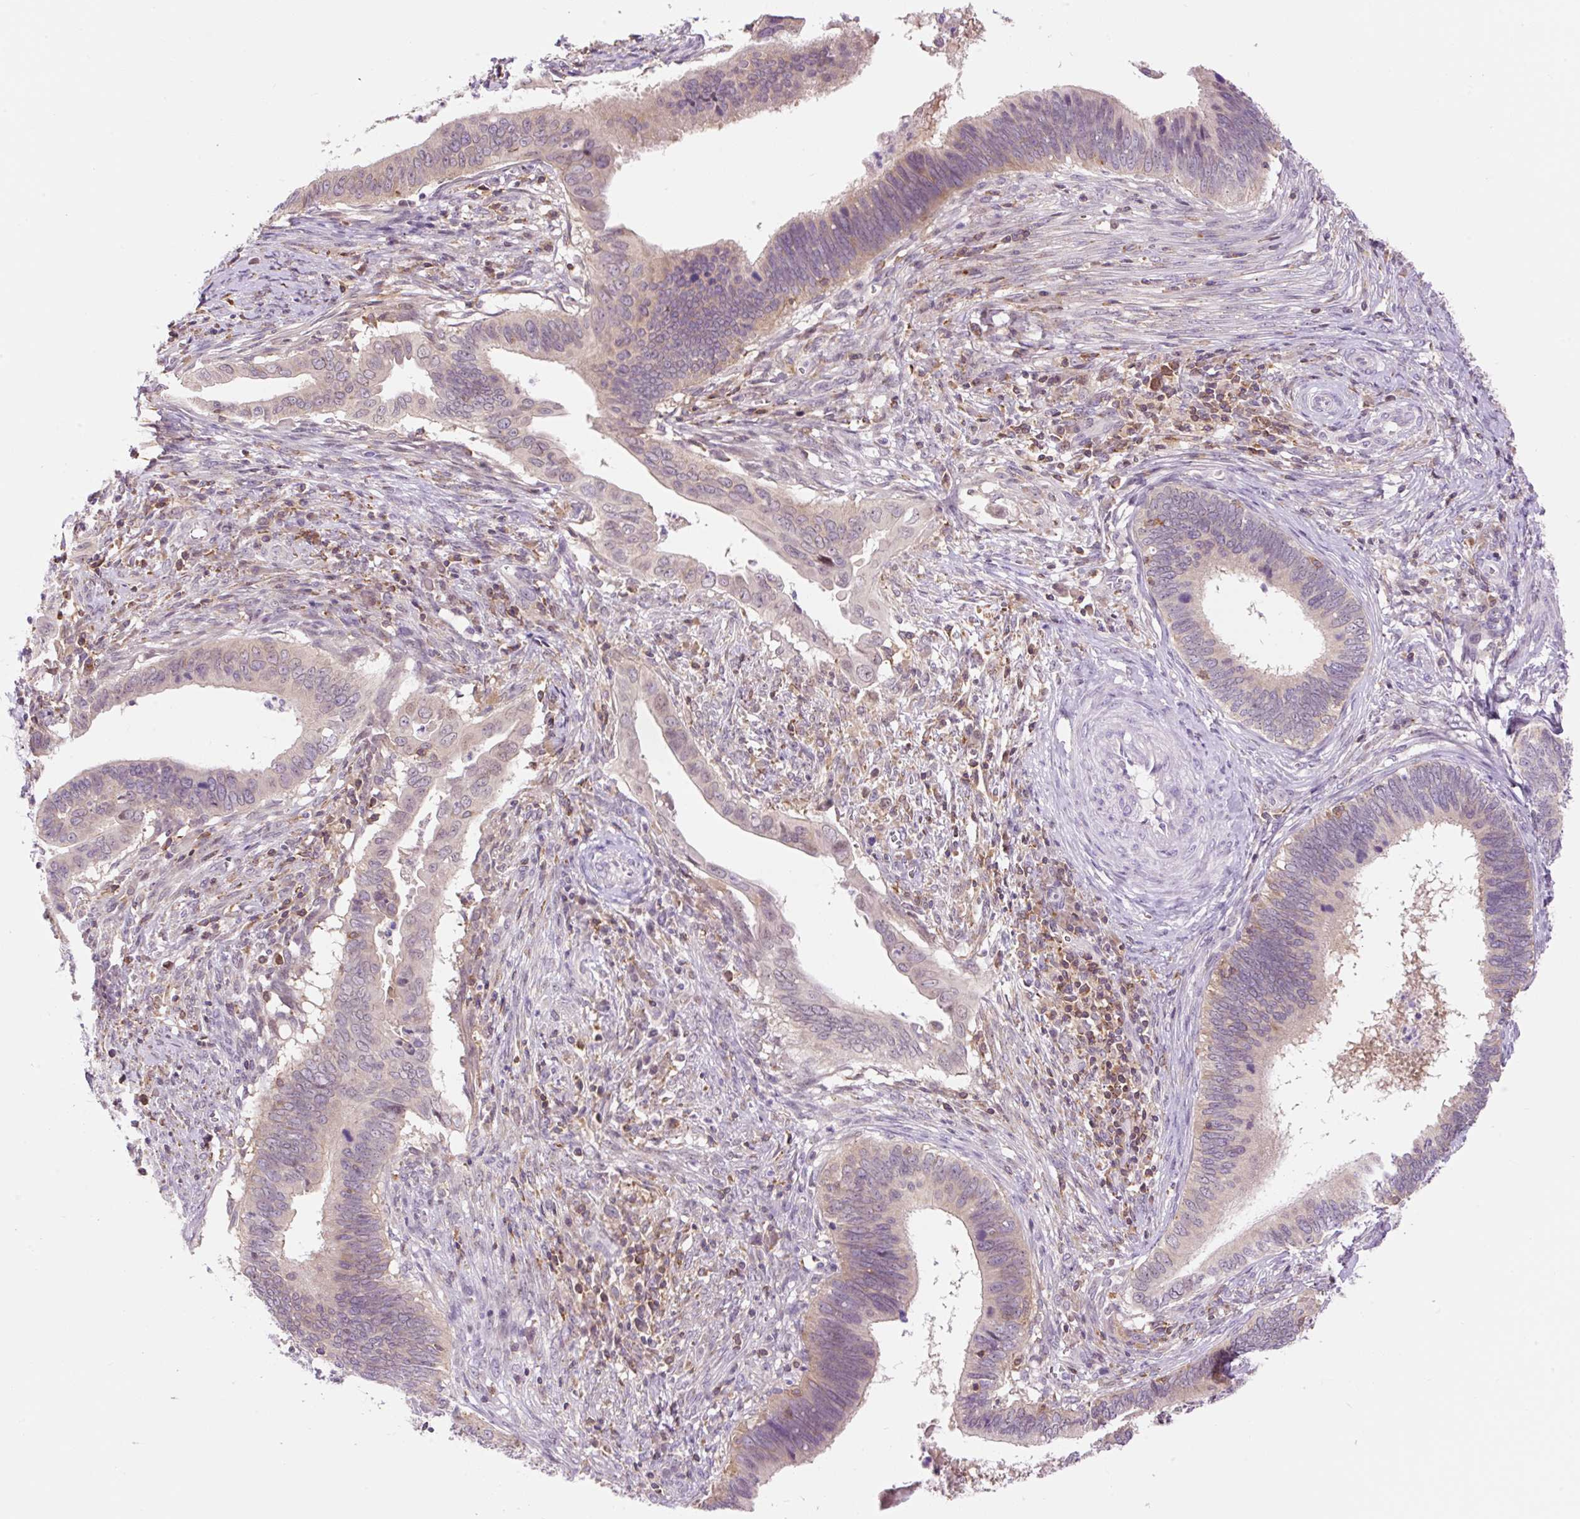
{"staining": {"intensity": "weak", "quantity": ">75%", "location": "cytoplasmic/membranous"}, "tissue": "cervical cancer", "cell_type": "Tumor cells", "image_type": "cancer", "snomed": [{"axis": "morphology", "description": "Adenocarcinoma, NOS"}, {"axis": "topography", "description": "Cervix"}], "caption": "Immunohistochemical staining of human adenocarcinoma (cervical) demonstrates low levels of weak cytoplasmic/membranous protein staining in approximately >75% of tumor cells.", "gene": "CARD11", "patient": {"sex": "female", "age": 42}}